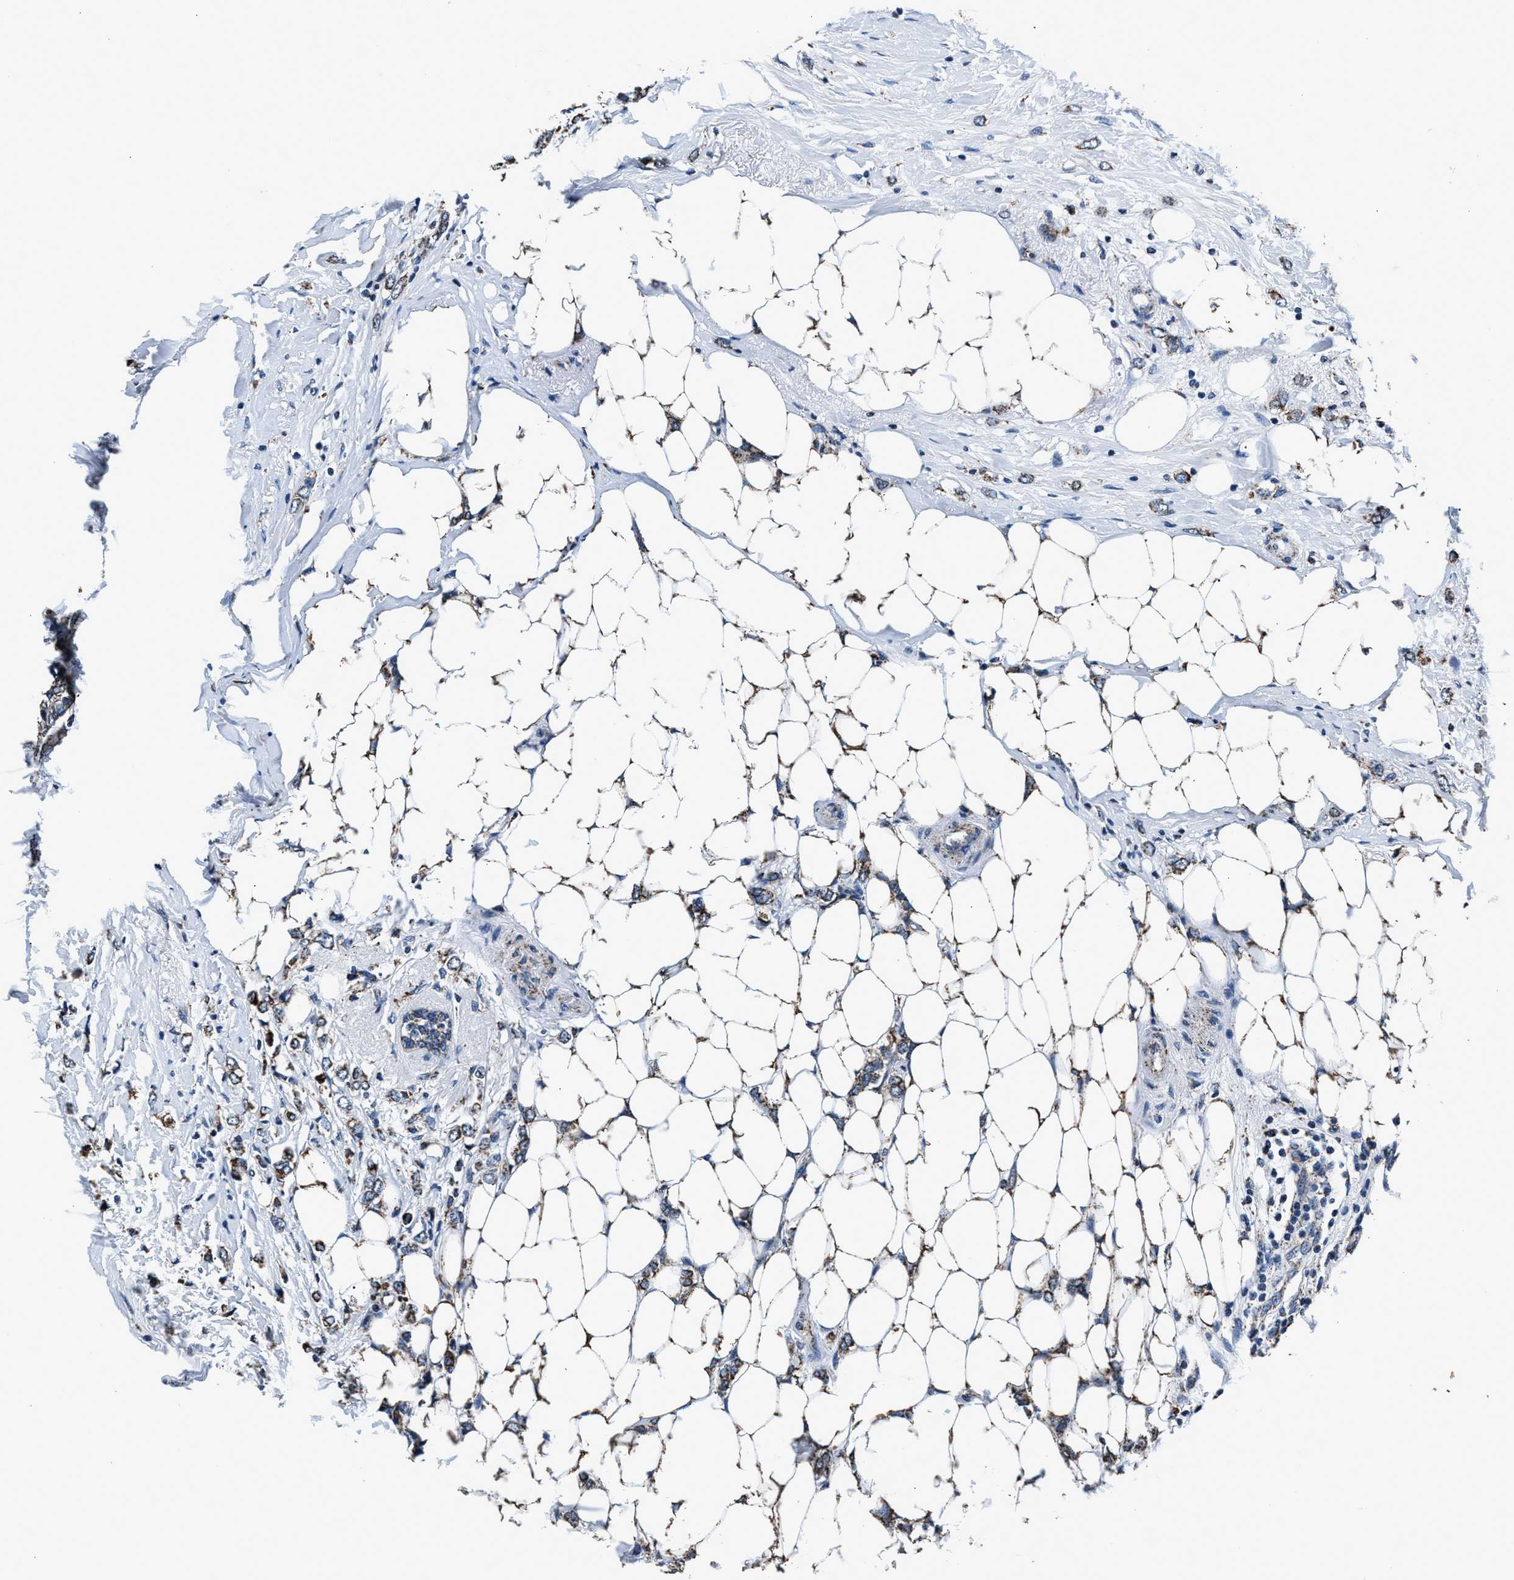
{"staining": {"intensity": "moderate", "quantity": ">75%", "location": "cytoplasmic/membranous"}, "tissue": "breast cancer", "cell_type": "Tumor cells", "image_type": "cancer", "snomed": [{"axis": "morphology", "description": "Normal tissue, NOS"}, {"axis": "morphology", "description": "Lobular carcinoma"}, {"axis": "topography", "description": "Breast"}], "caption": "This is an image of IHC staining of breast lobular carcinoma, which shows moderate staining in the cytoplasmic/membranous of tumor cells.", "gene": "HIBADH", "patient": {"sex": "female", "age": 47}}